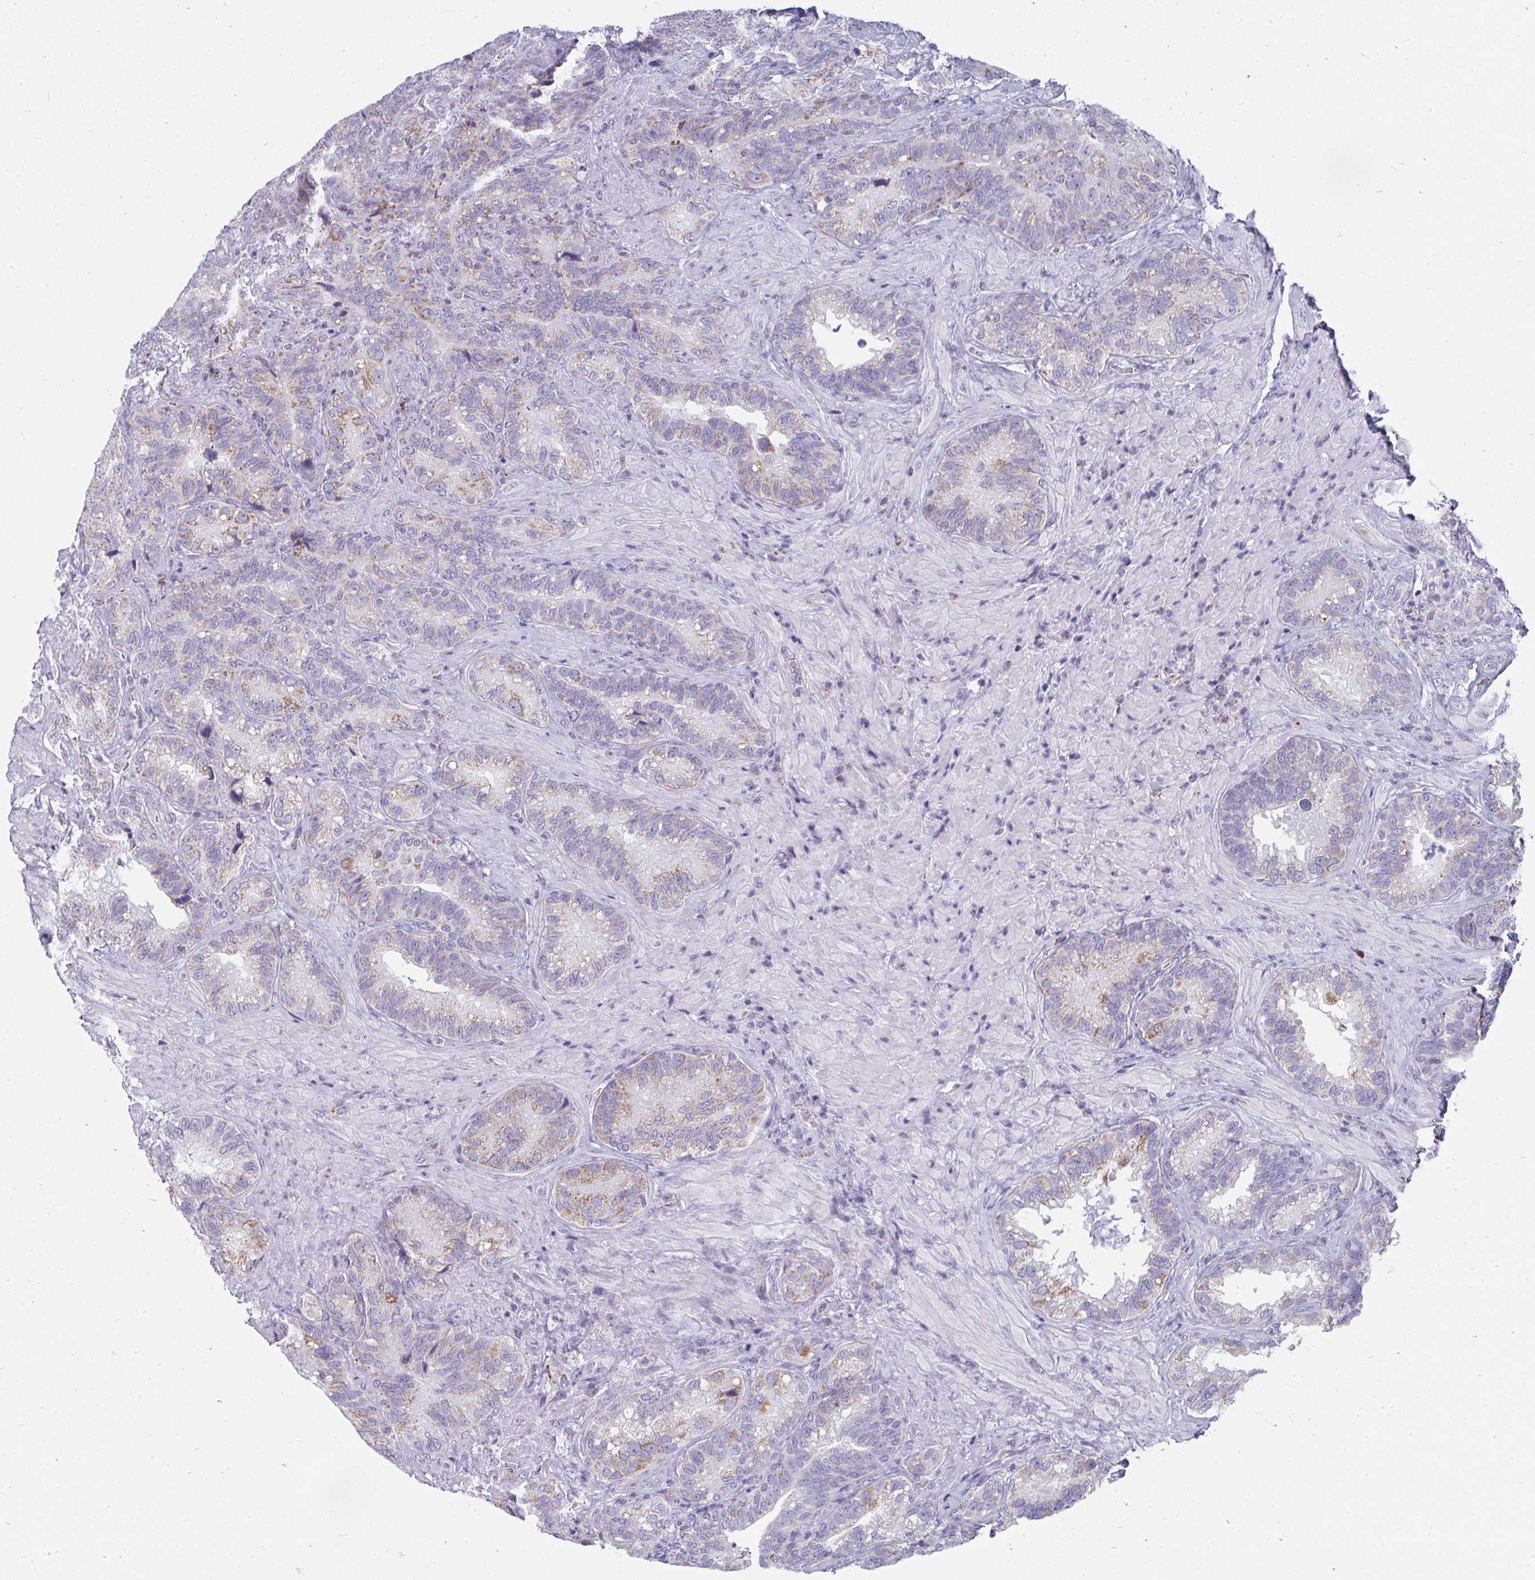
{"staining": {"intensity": "moderate", "quantity": "<25%", "location": "cytoplasmic/membranous"}, "tissue": "seminal vesicle", "cell_type": "Glandular cells", "image_type": "normal", "snomed": [{"axis": "morphology", "description": "Normal tissue, NOS"}, {"axis": "topography", "description": "Seminal veicle"}], "caption": "Protein staining displays moderate cytoplasmic/membranous positivity in approximately <25% of glandular cells in benign seminal vesicle. Nuclei are stained in blue.", "gene": "SLC6A1", "patient": {"sex": "male", "age": 68}}